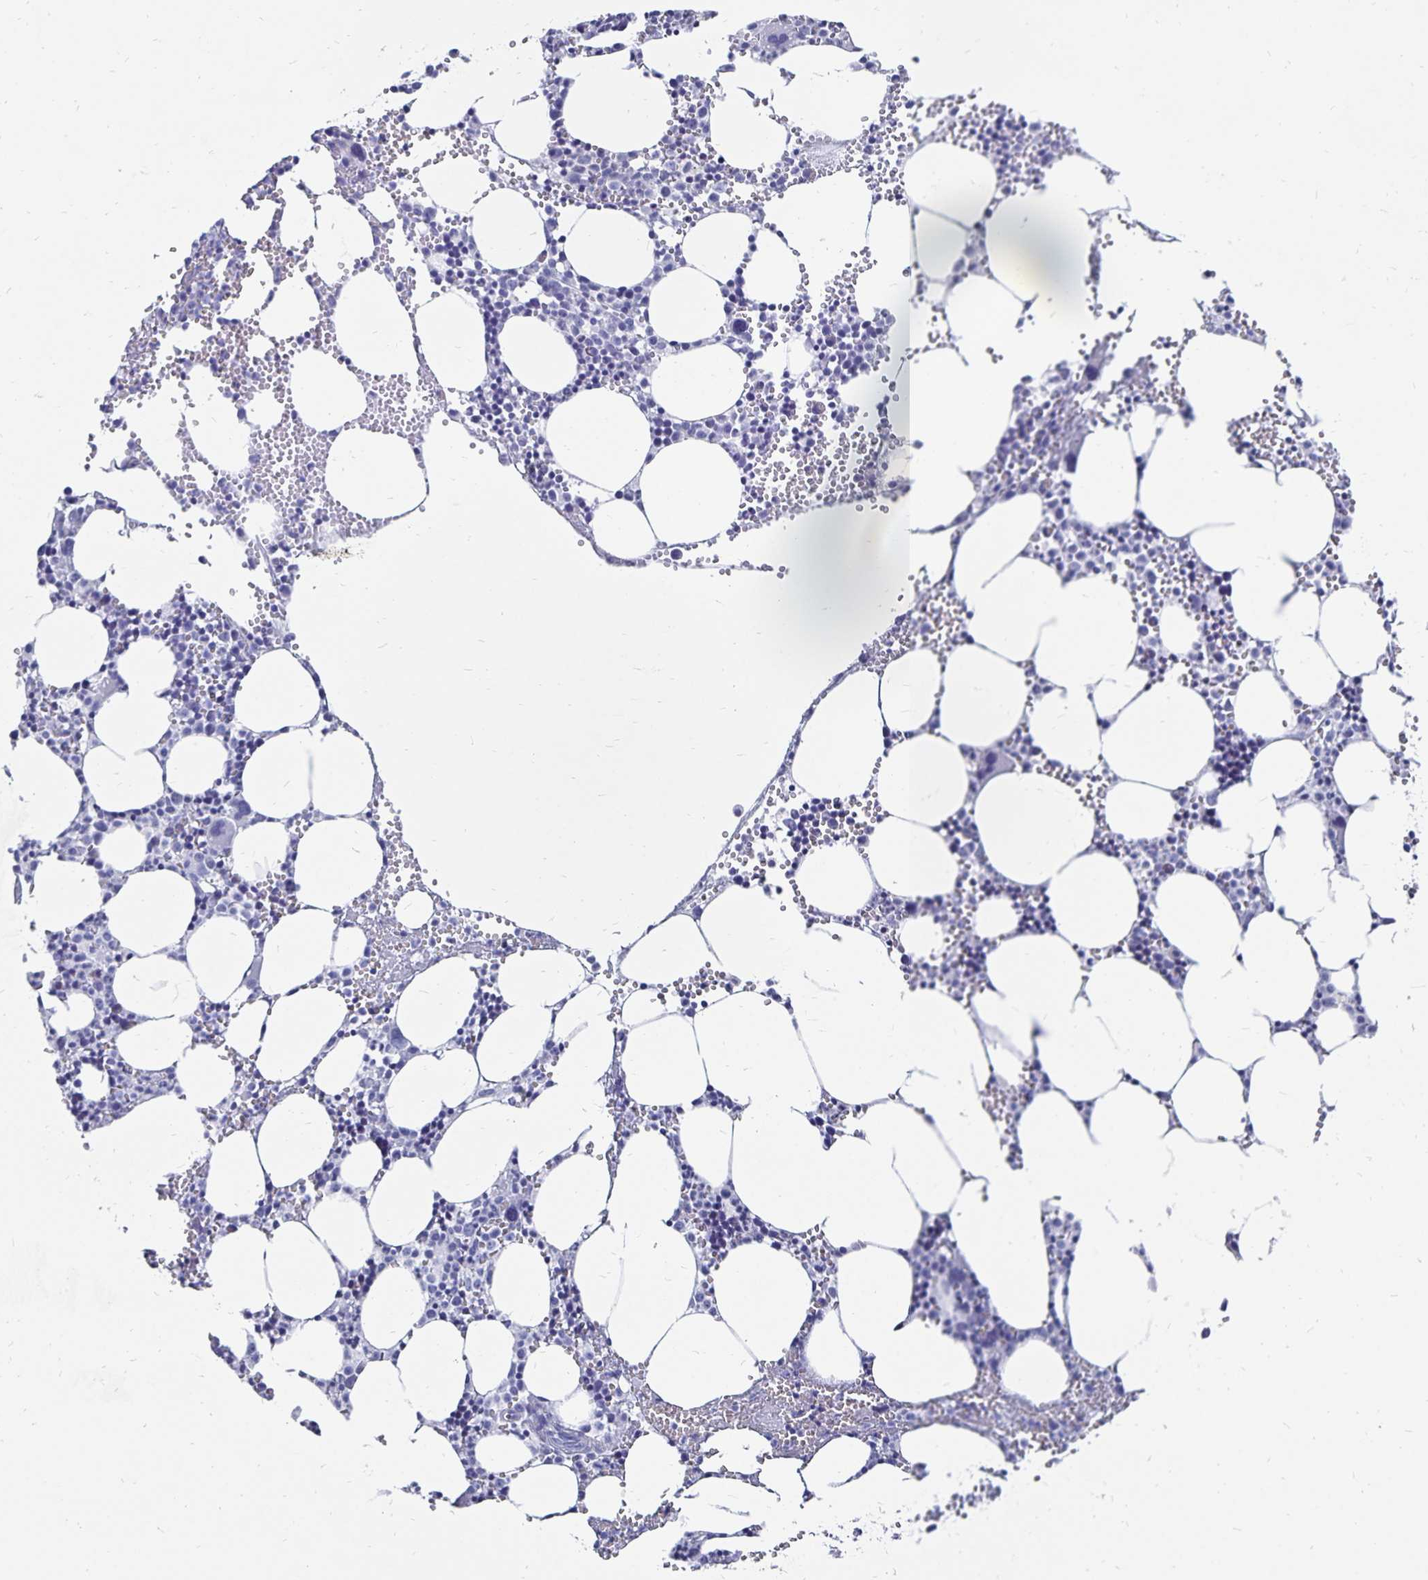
{"staining": {"intensity": "negative", "quantity": "none", "location": "none"}, "tissue": "bone marrow", "cell_type": "Hematopoietic cells", "image_type": "normal", "snomed": [{"axis": "morphology", "description": "Normal tissue, NOS"}, {"axis": "topography", "description": "Bone marrow"}], "caption": "Immunohistochemistry photomicrograph of benign human bone marrow stained for a protein (brown), which demonstrates no positivity in hematopoietic cells. (Stains: DAB (3,3'-diaminobenzidine) immunohistochemistry with hematoxylin counter stain, Microscopy: brightfield microscopy at high magnification).", "gene": "ADH1A", "patient": {"sex": "male", "age": 89}}